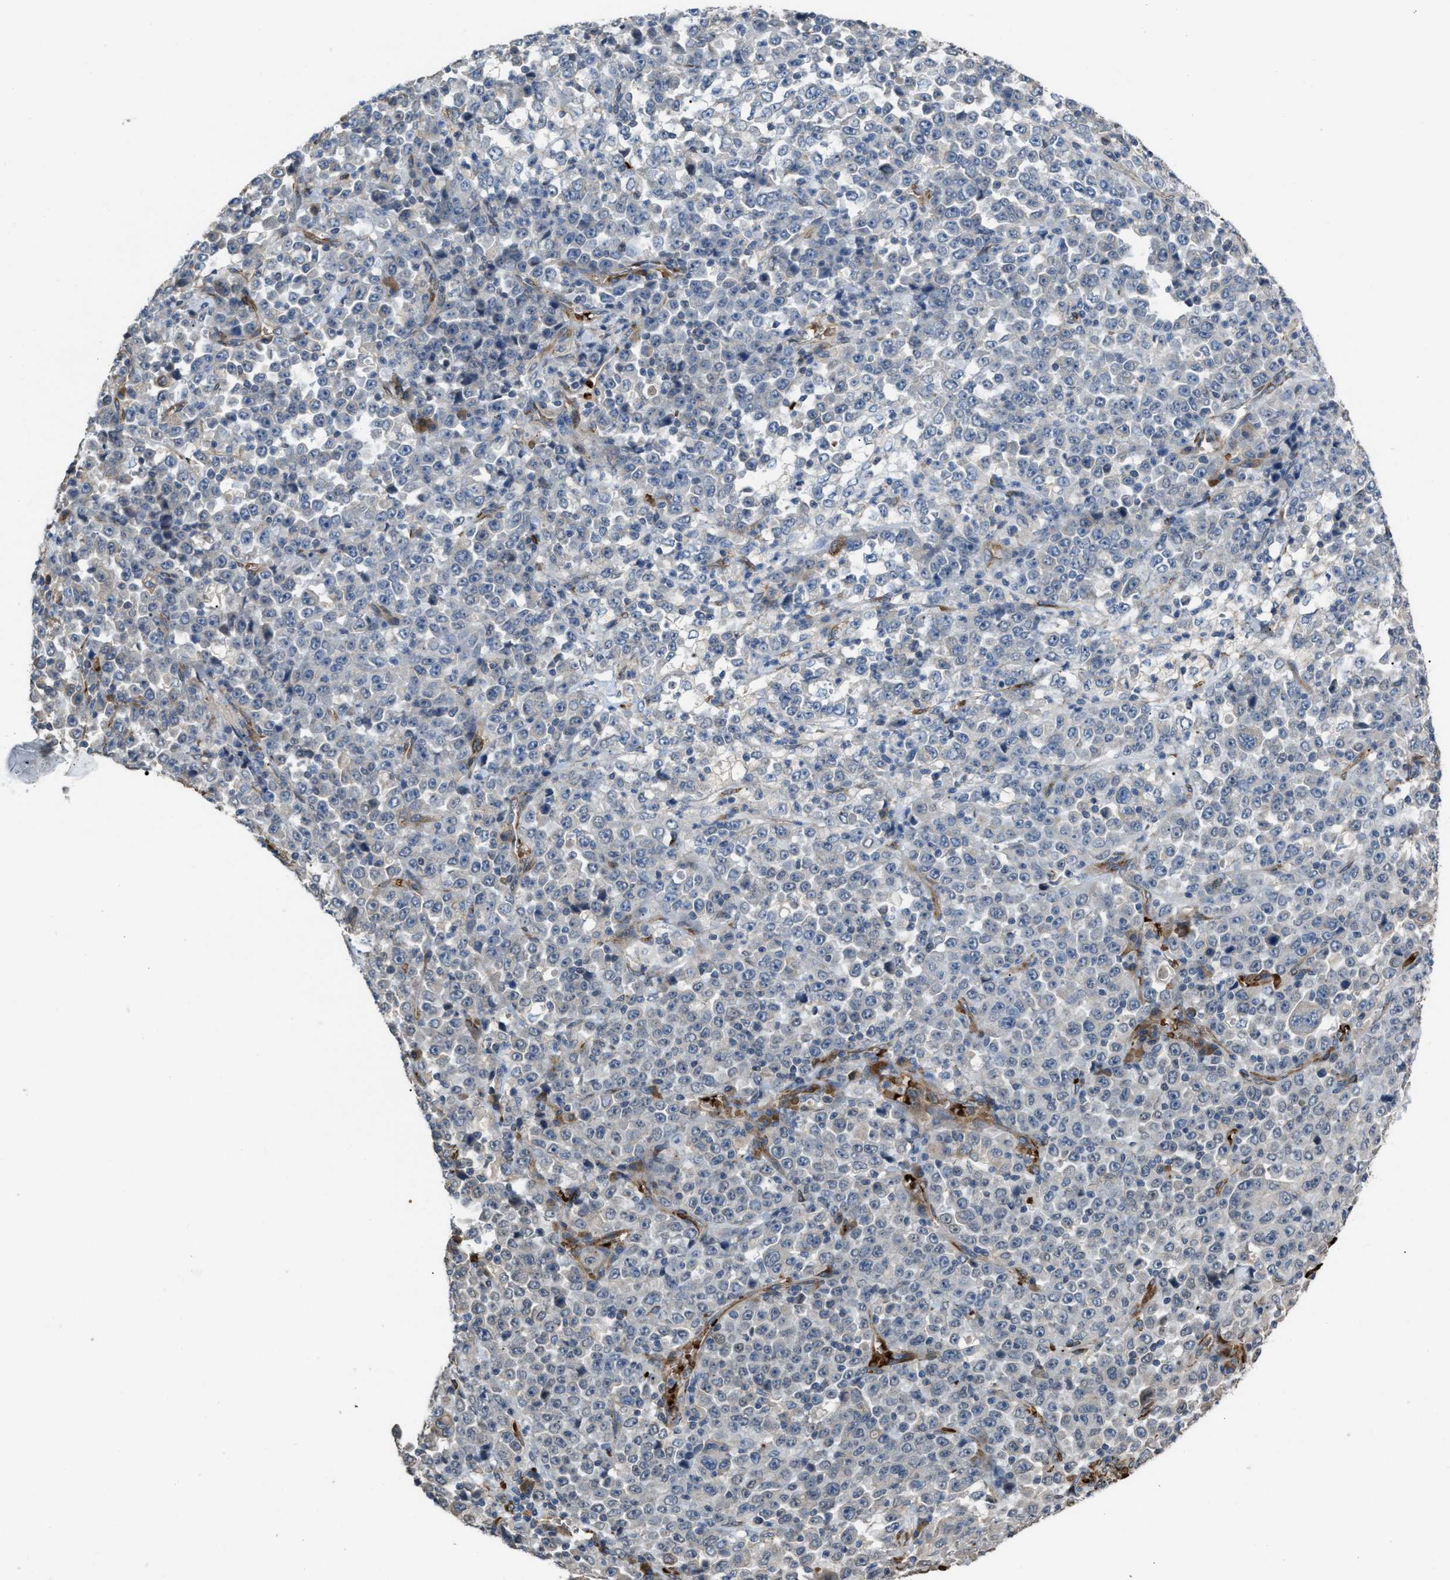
{"staining": {"intensity": "negative", "quantity": "none", "location": "none"}, "tissue": "stomach cancer", "cell_type": "Tumor cells", "image_type": "cancer", "snomed": [{"axis": "morphology", "description": "Normal tissue, NOS"}, {"axis": "morphology", "description": "Adenocarcinoma, NOS"}, {"axis": "topography", "description": "Stomach, upper"}, {"axis": "topography", "description": "Stomach"}], "caption": "A high-resolution image shows IHC staining of stomach cancer, which displays no significant expression in tumor cells.", "gene": "SELENOM", "patient": {"sex": "male", "age": 59}}